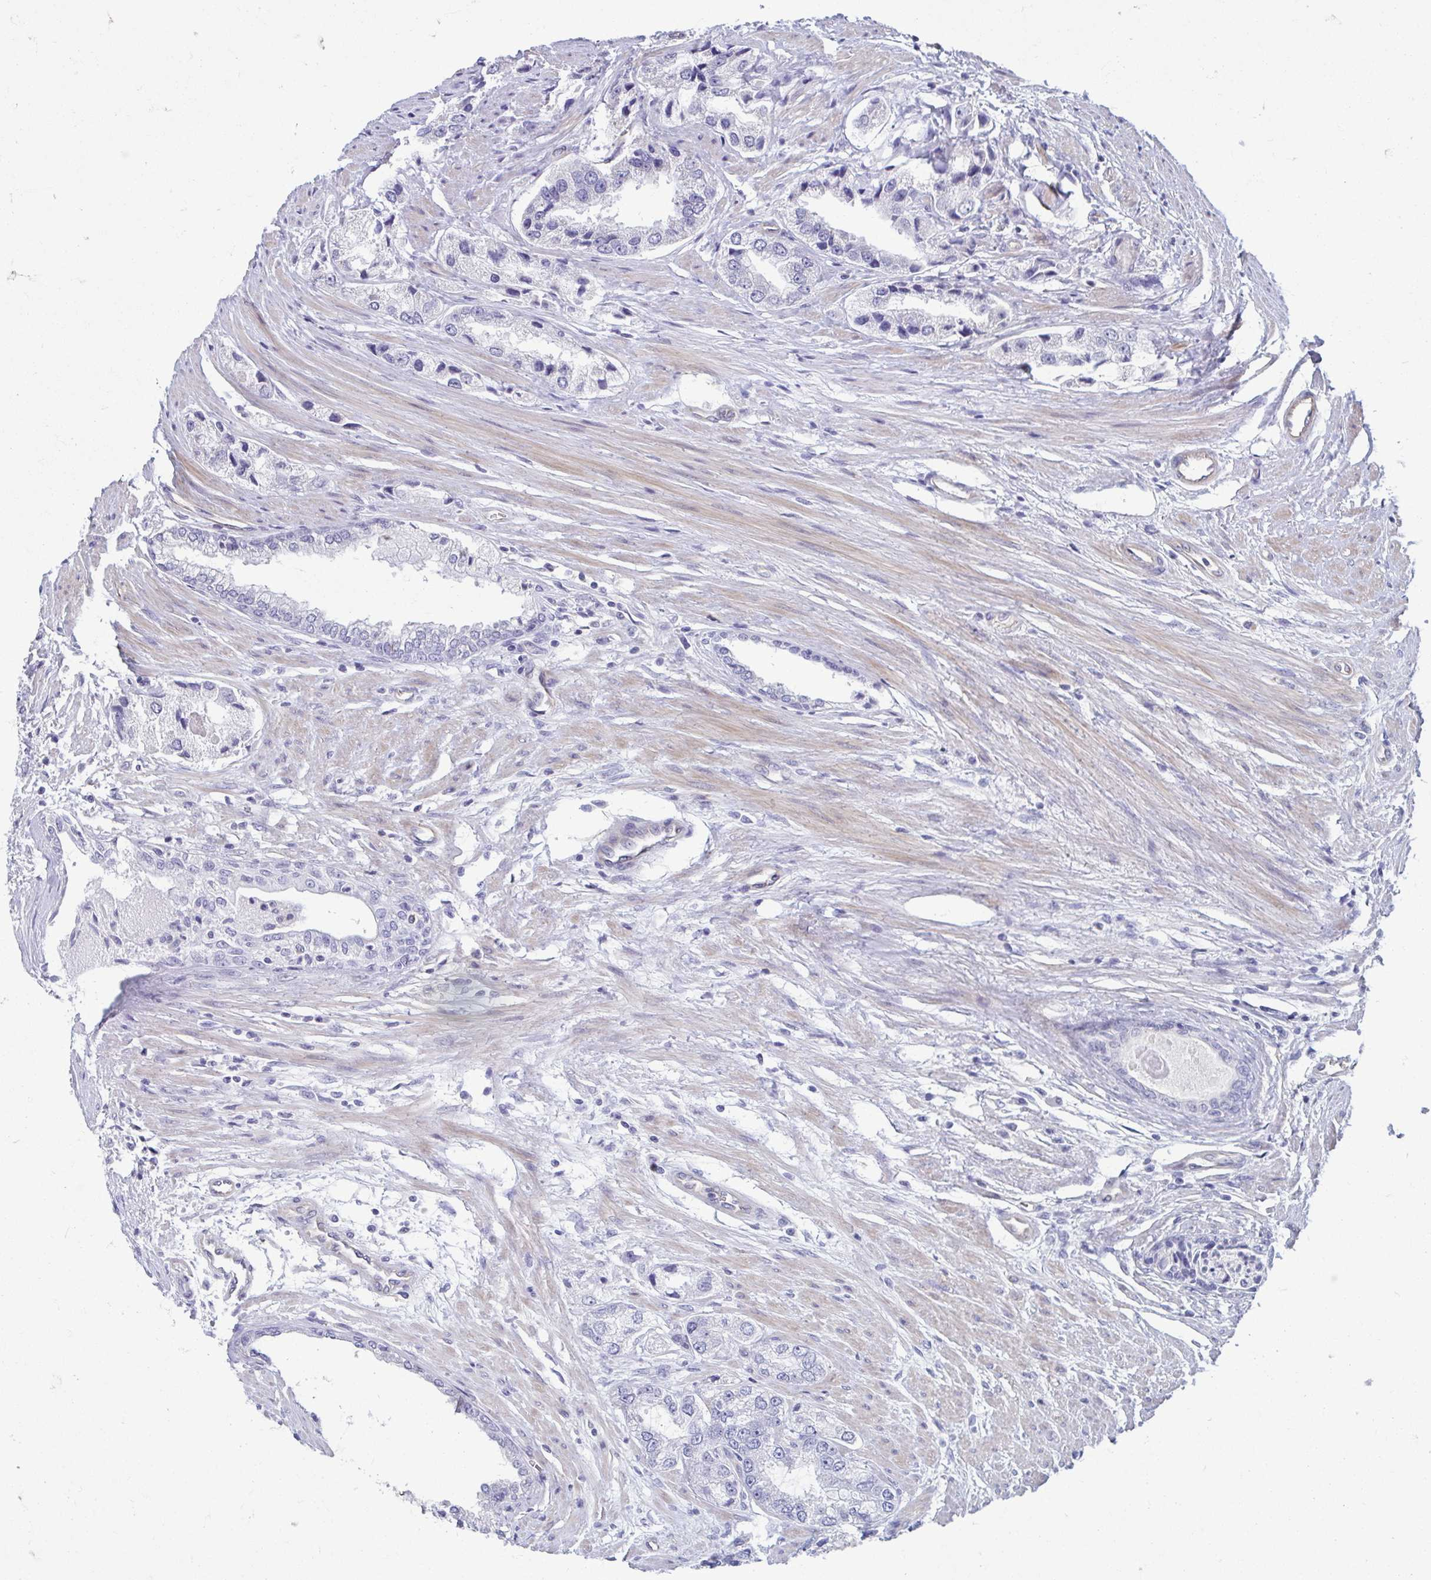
{"staining": {"intensity": "negative", "quantity": "none", "location": "none"}, "tissue": "prostate cancer", "cell_type": "Tumor cells", "image_type": "cancer", "snomed": [{"axis": "morphology", "description": "Adenocarcinoma, Low grade"}, {"axis": "topography", "description": "Prostate"}], "caption": "High magnification brightfield microscopy of prostate cancer (low-grade adenocarcinoma) stained with DAB (3,3'-diaminobenzidine) (brown) and counterstained with hematoxylin (blue): tumor cells show no significant positivity.", "gene": "MORC4", "patient": {"sex": "male", "age": 69}}